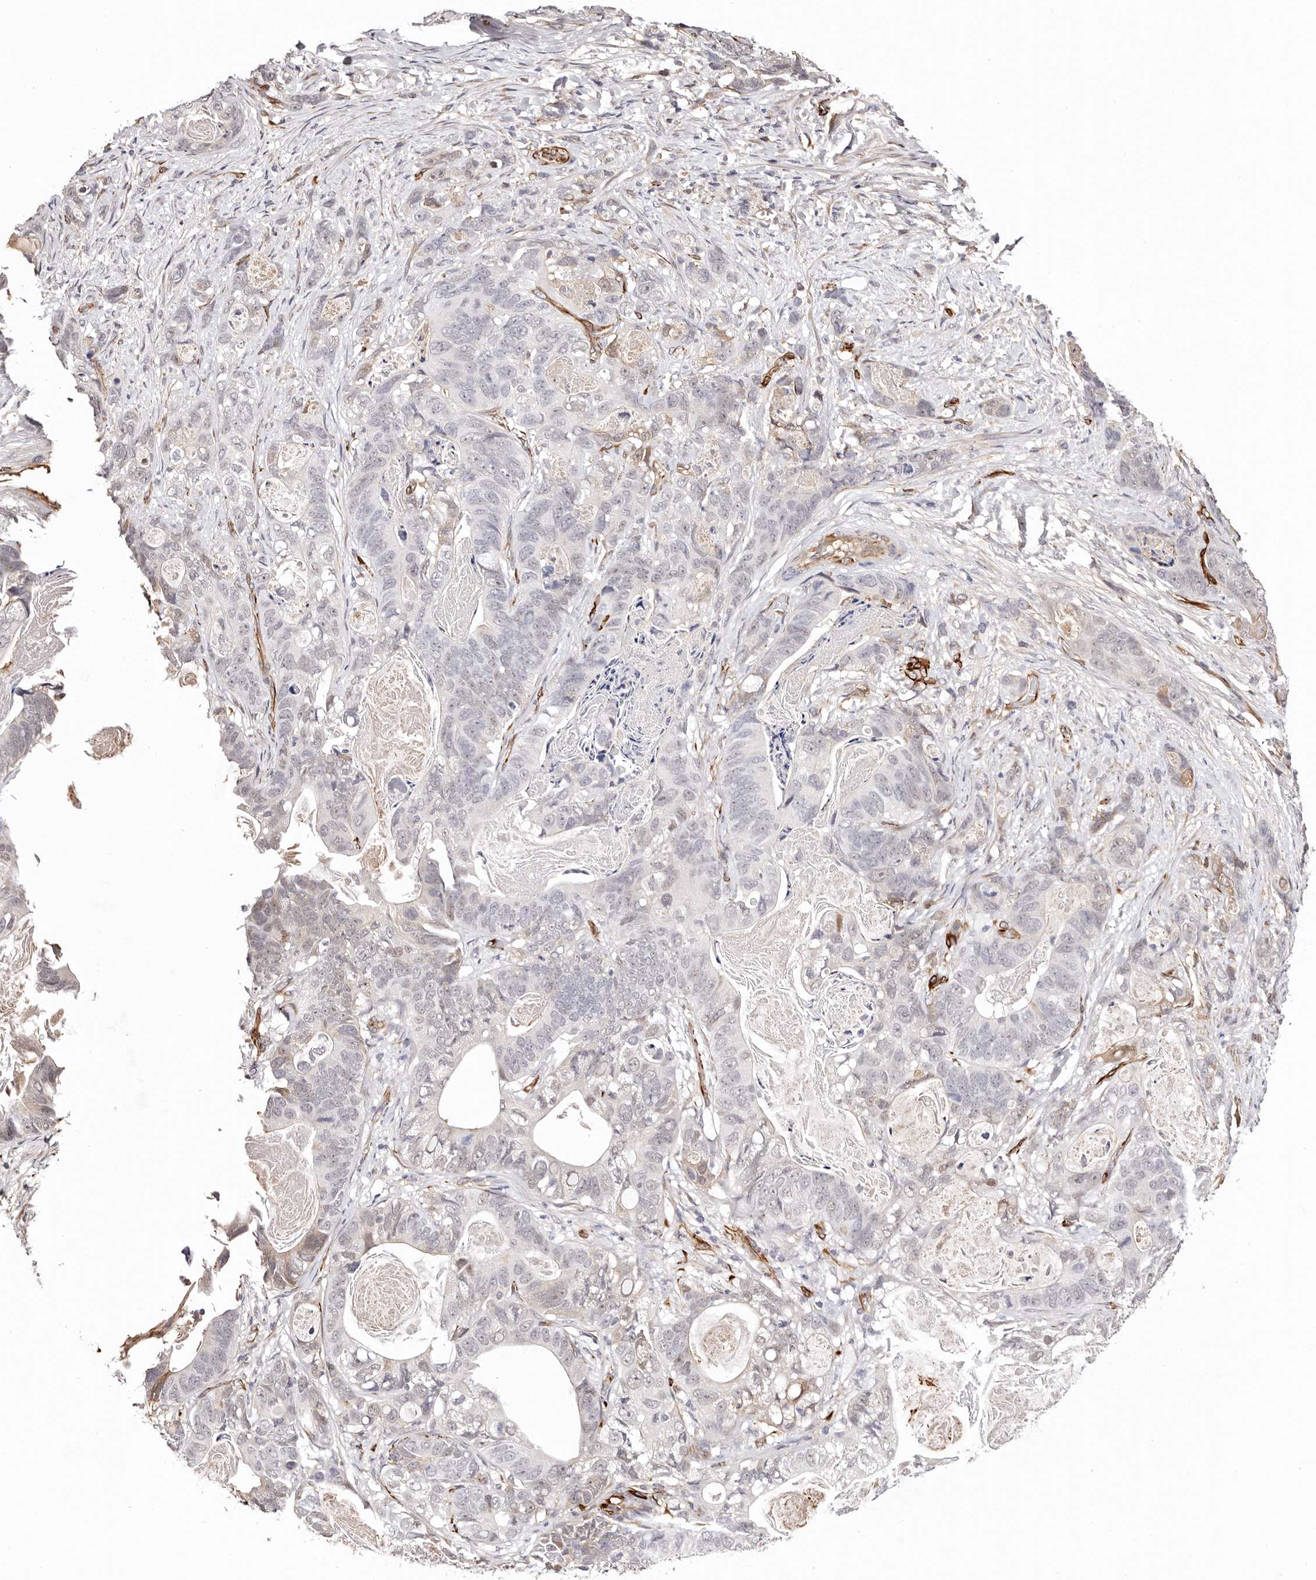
{"staining": {"intensity": "negative", "quantity": "none", "location": "none"}, "tissue": "stomach cancer", "cell_type": "Tumor cells", "image_type": "cancer", "snomed": [{"axis": "morphology", "description": "Normal tissue, NOS"}, {"axis": "morphology", "description": "Adenocarcinoma, NOS"}, {"axis": "topography", "description": "Stomach"}], "caption": "Photomicrograph shows no protein expression in tumor cells of adenocarcinoma (stomach) tissue.", "gene": "ZNF557", "patient": {"sex": "female", "age": 89}}